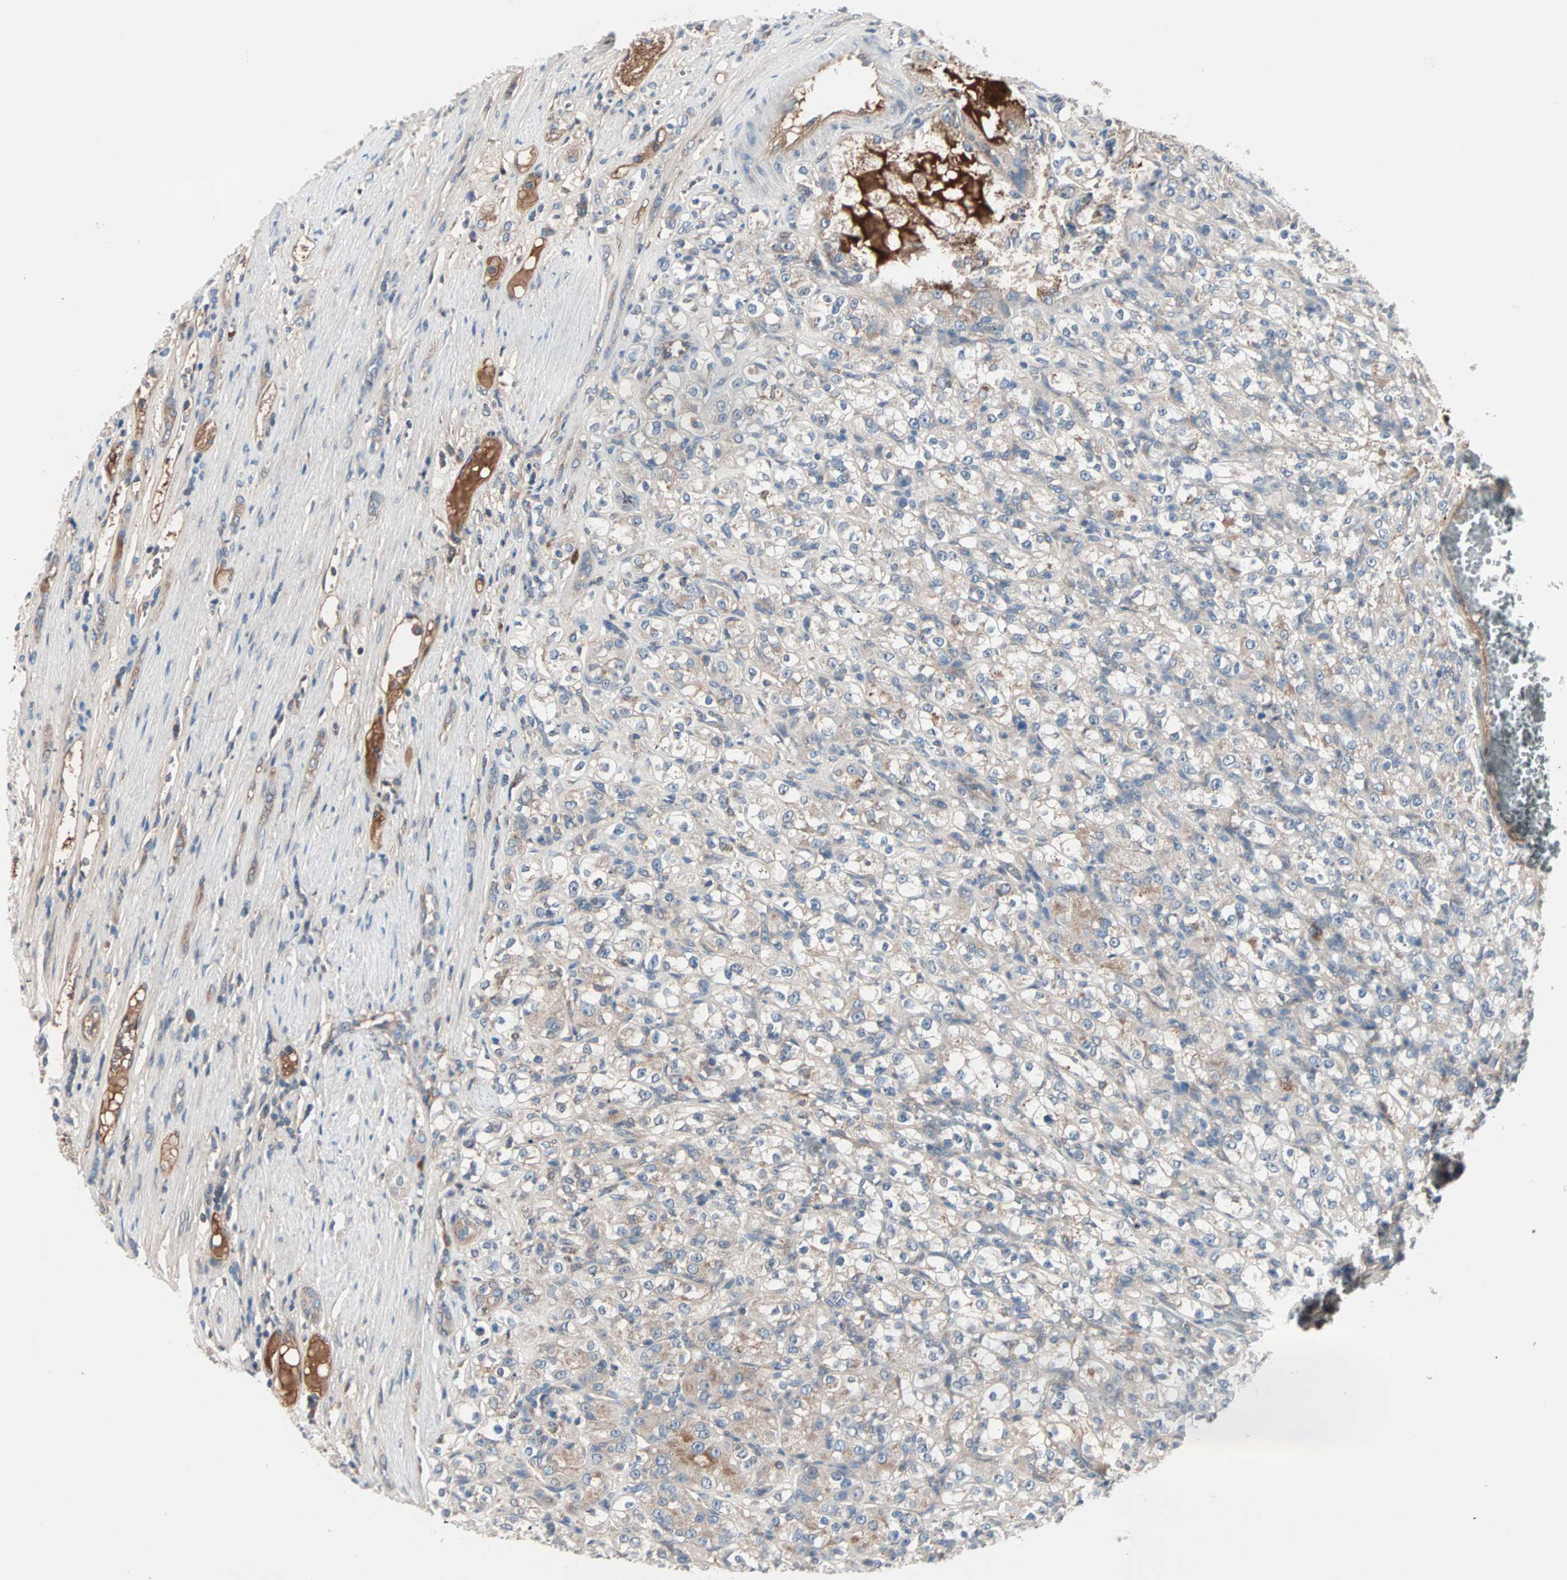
{"staining": {"intensity": "weak", "quantity": "25%-75%", "location": "cytoplasmic/membranous"}, "tissue": "renal cancer", "cell_type": "Tumor cells", "image_type": "cancer", "snomed": [{"axis": "morphology", "description": "Normal tissue, NOS"}, {"axis": "morphology", "description": "Adenocarcinoma, NOS"}, {"axis": "topography", "description": "Kidney"}], "caption": "This photomicrograph reveals IHC staining of human adenocarcinoma (renal), with low weak cytoplasmic/membranous positivity in approximately 25%-75% of tumor cells.", "gene": "CAD", "patient": {"sex": "male", "age": 61}}